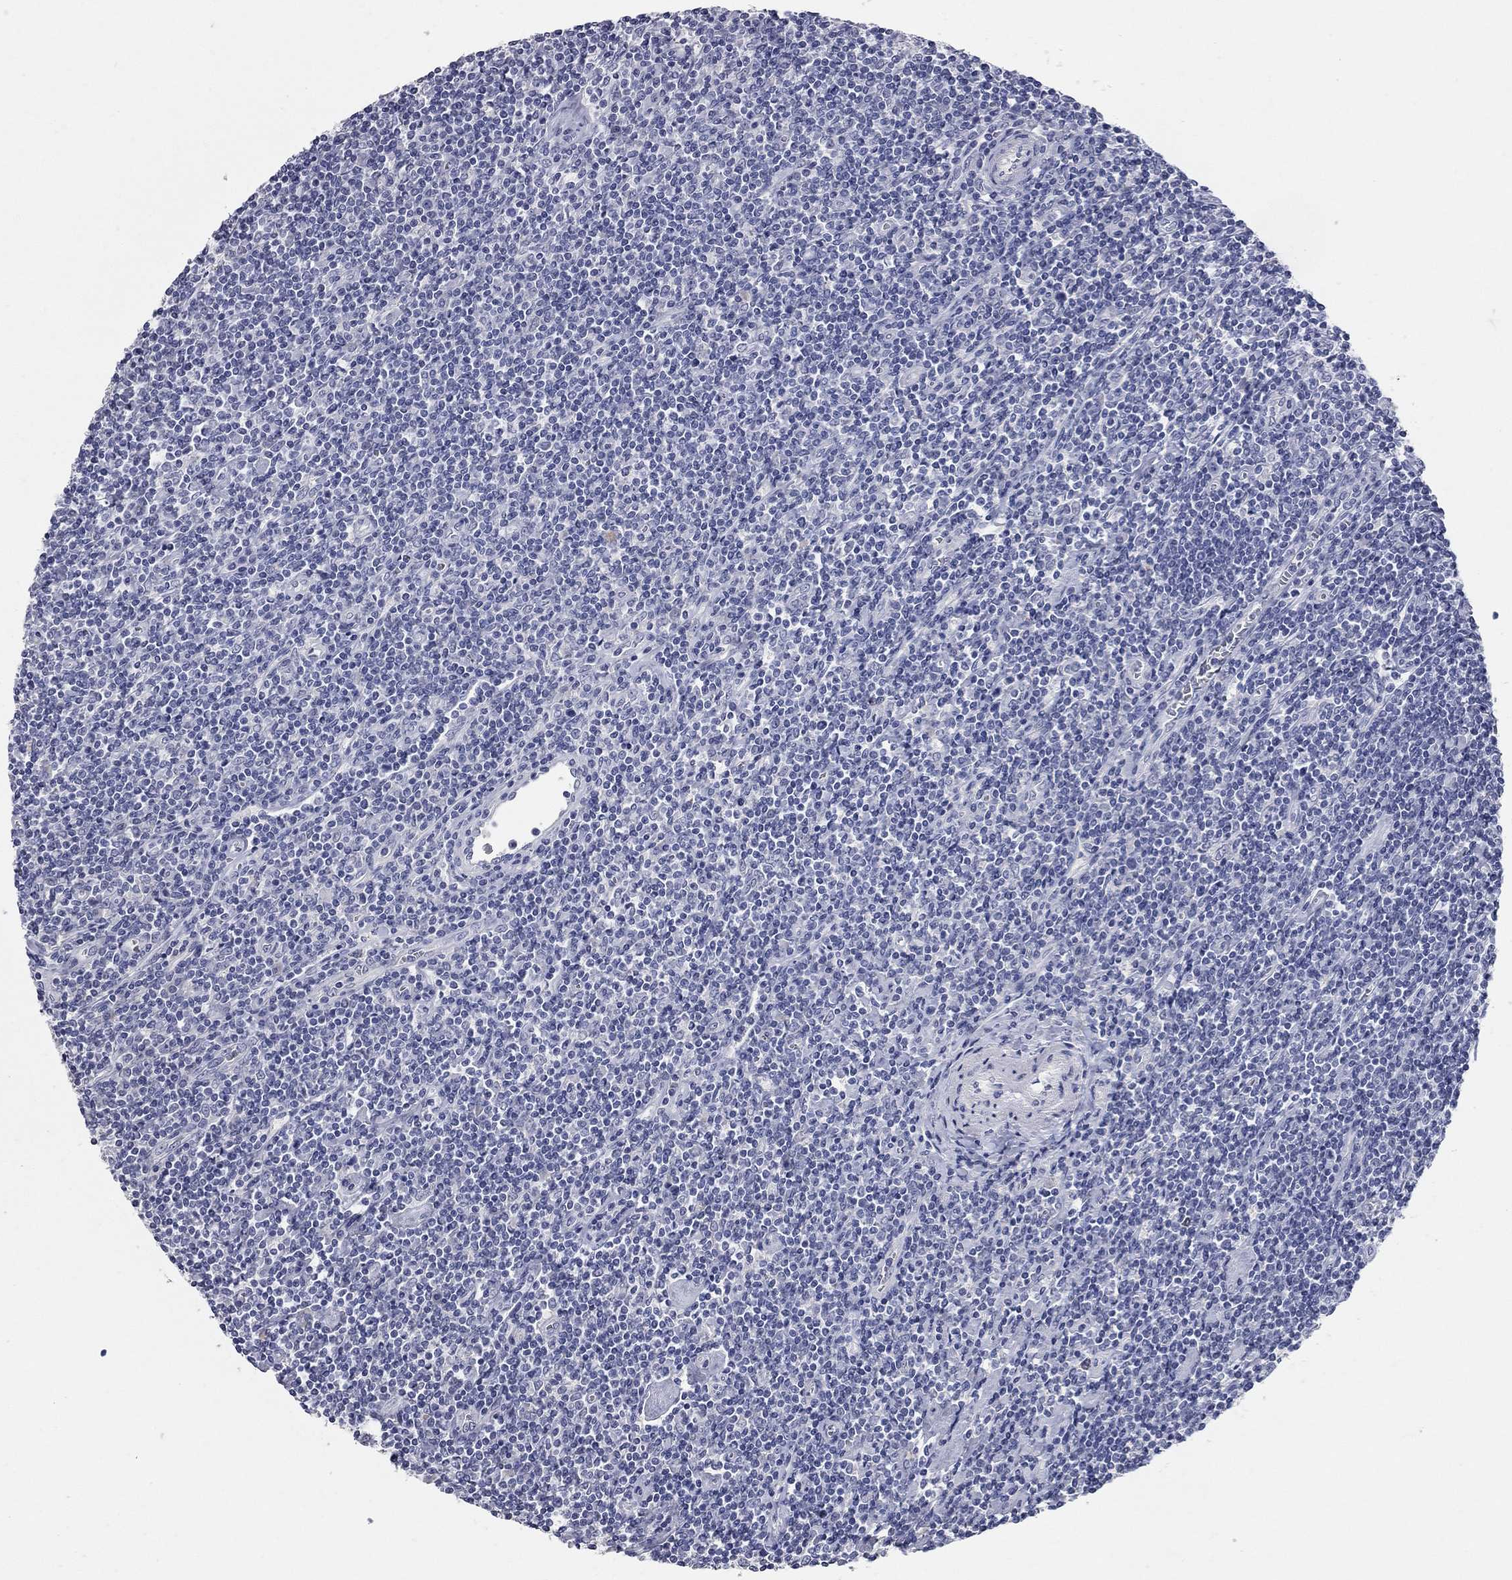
{"staining": {"intensity": "negative", "quantity": "none", "location": "none"}, "tissue": "lymphoma", "cell_type": "Tumor cells", "image_type": "cancer", "snomed": [{"axis": "morphology", "description": "Hodgkin's disease, NOS"}, {"axis": "topography", "description": "Lymph node"}], "caption": "There is no significant positivity in tumor cells of lymphoma. Nuclei are stained in blue.", "gene": "SYT12", "patient": {"sex": "male", "age": 40}}